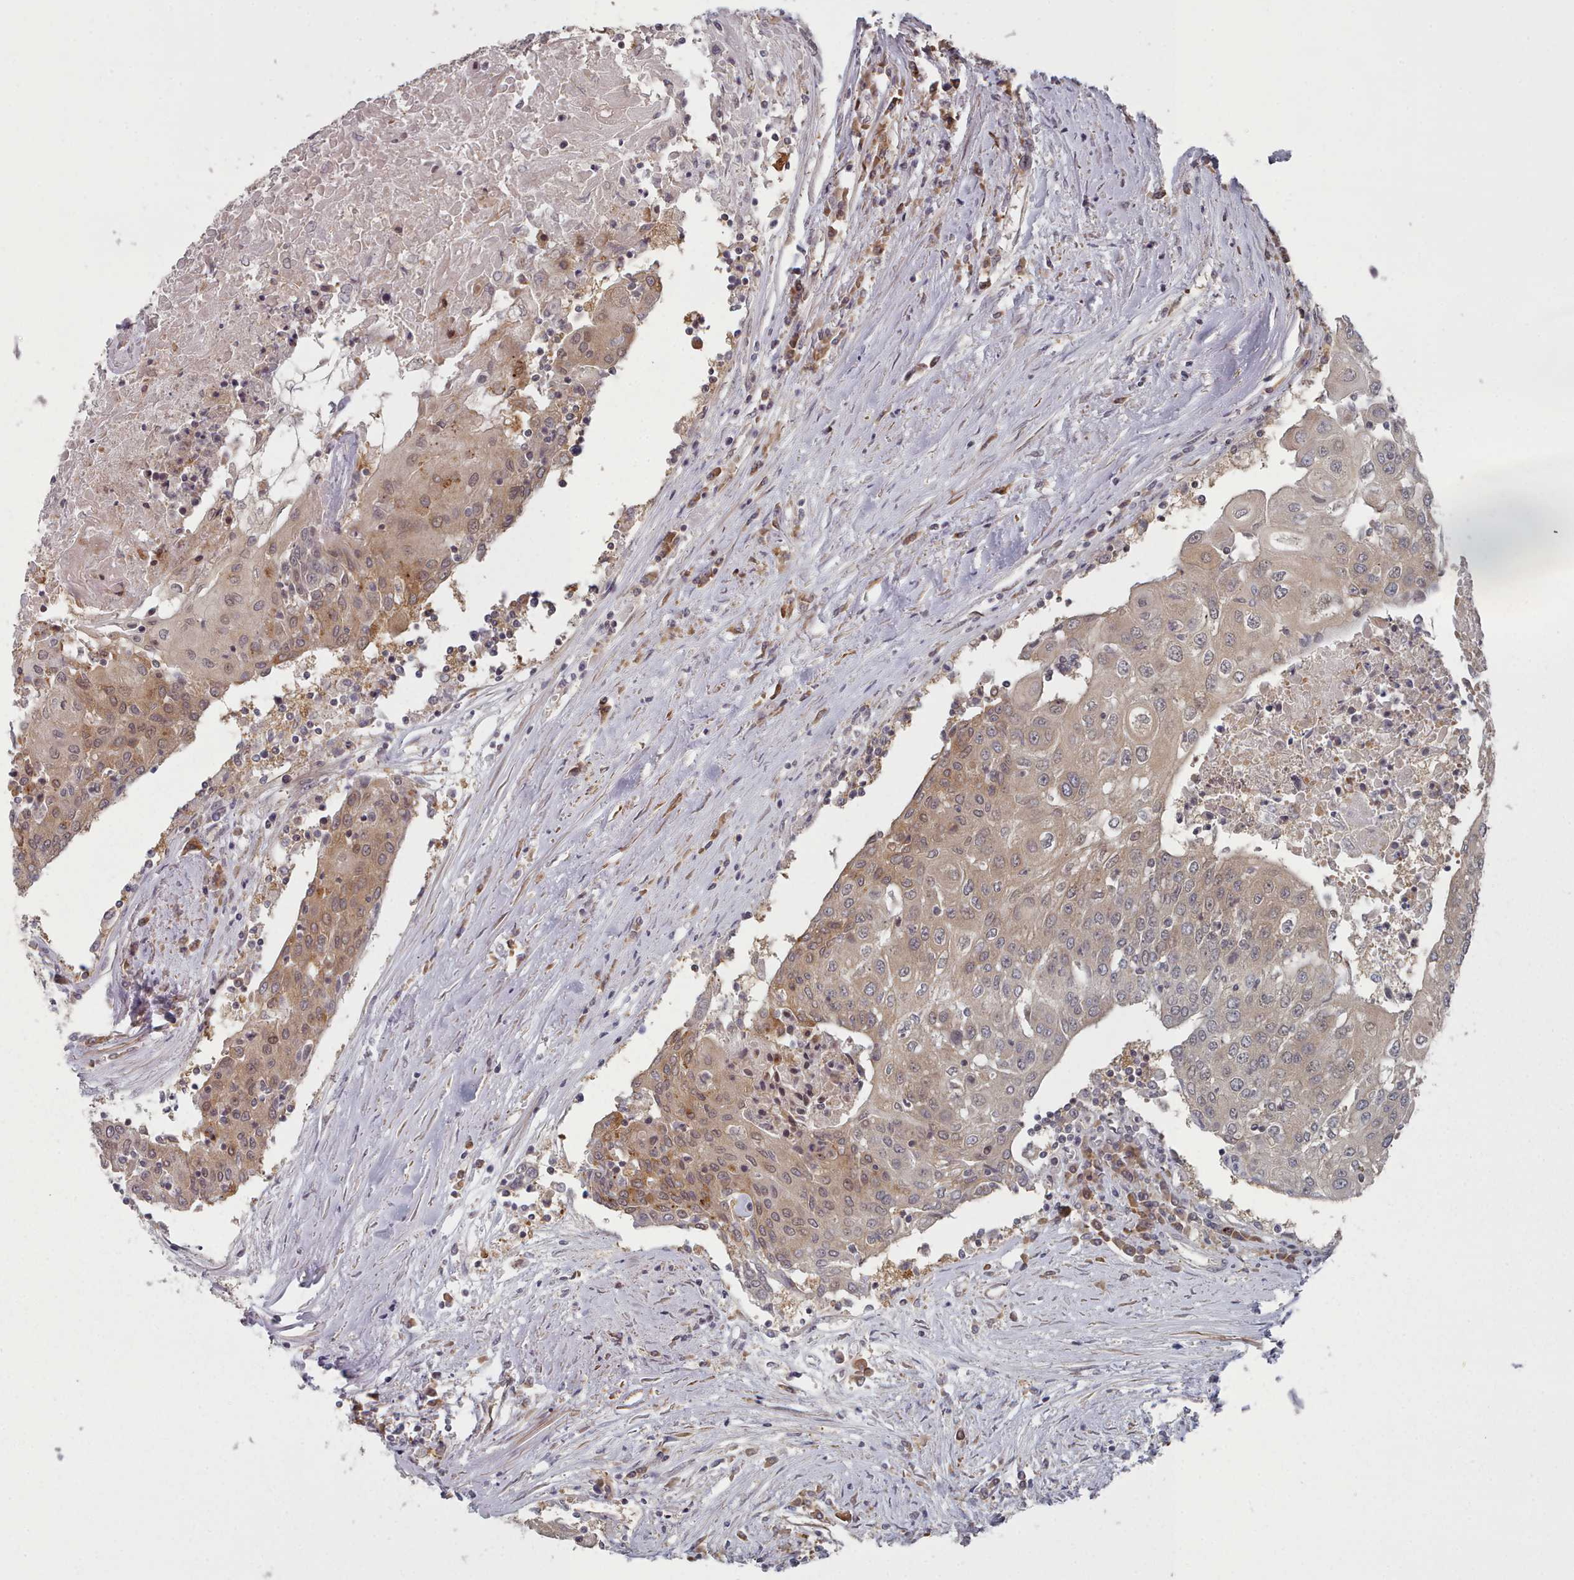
{"staining": {"intensity": "weak", "quantity": ">75%", "location": "cytoplasmic/membranous,nuclear"}, "tissue": "urothelial cancer", "cell_type": "Tumor cells", "image_type": "cancer", "snomed": [{"axis": "morphology", "description": "Urothelial carcinoma, High grade"}, {"axis": "topography", "description": "Urinary bladder"}], "caption": "Immunohistochemical staining of human urothelial carcinoma (high-grade) shows weak cytoplasmic/membranous and nuclear protein positivity in approximately >75% of tumor cells. (IHC, brightfield microscopy, high magnification).", "gene": "HYAL3", "patient": {"sex": "female", "age": 85}}